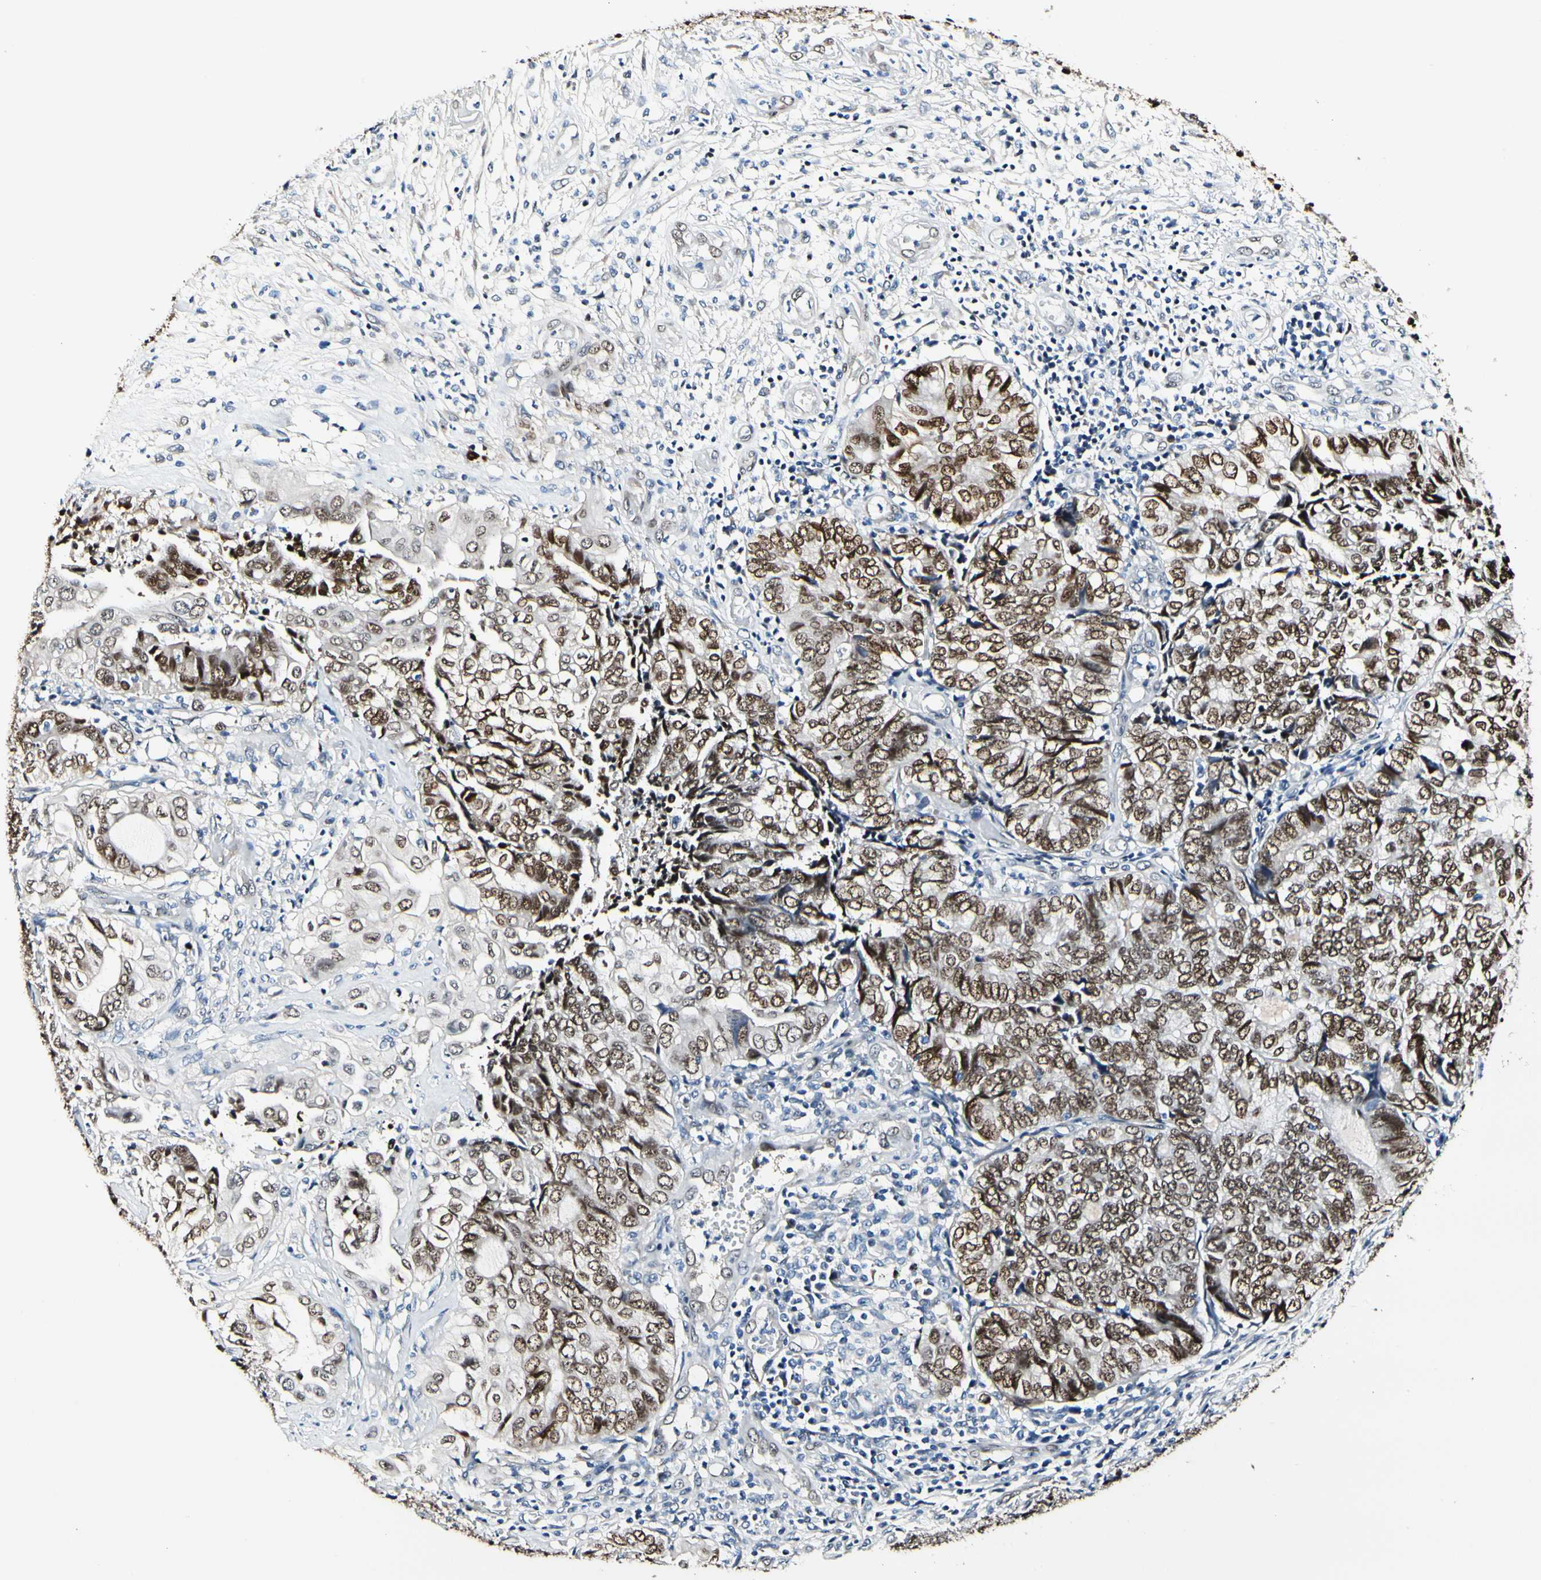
{"staining": {"intensity": "moderate", "quantity": ">75%", "location": "nuclear"}, "tissue": "endometrial cancer", "cell_type": "Tumor cells", "image_type": "cancer", "snomed": [{"axis": "morphology", "description": "Adenocarcinoma, NOS"}, {"axis": "topography", "description": "Uterus"}, {"axis": "topography", "description": "Endometrium"}], "caption": "This is an image of immunohistochemistry (IHC) staining of adenocarcinoma (endometrial), which shows moderate staining in the nuclear of tumor cells.", "gene": "NFIA", "patient": {"sex": "female", "age": 70}}